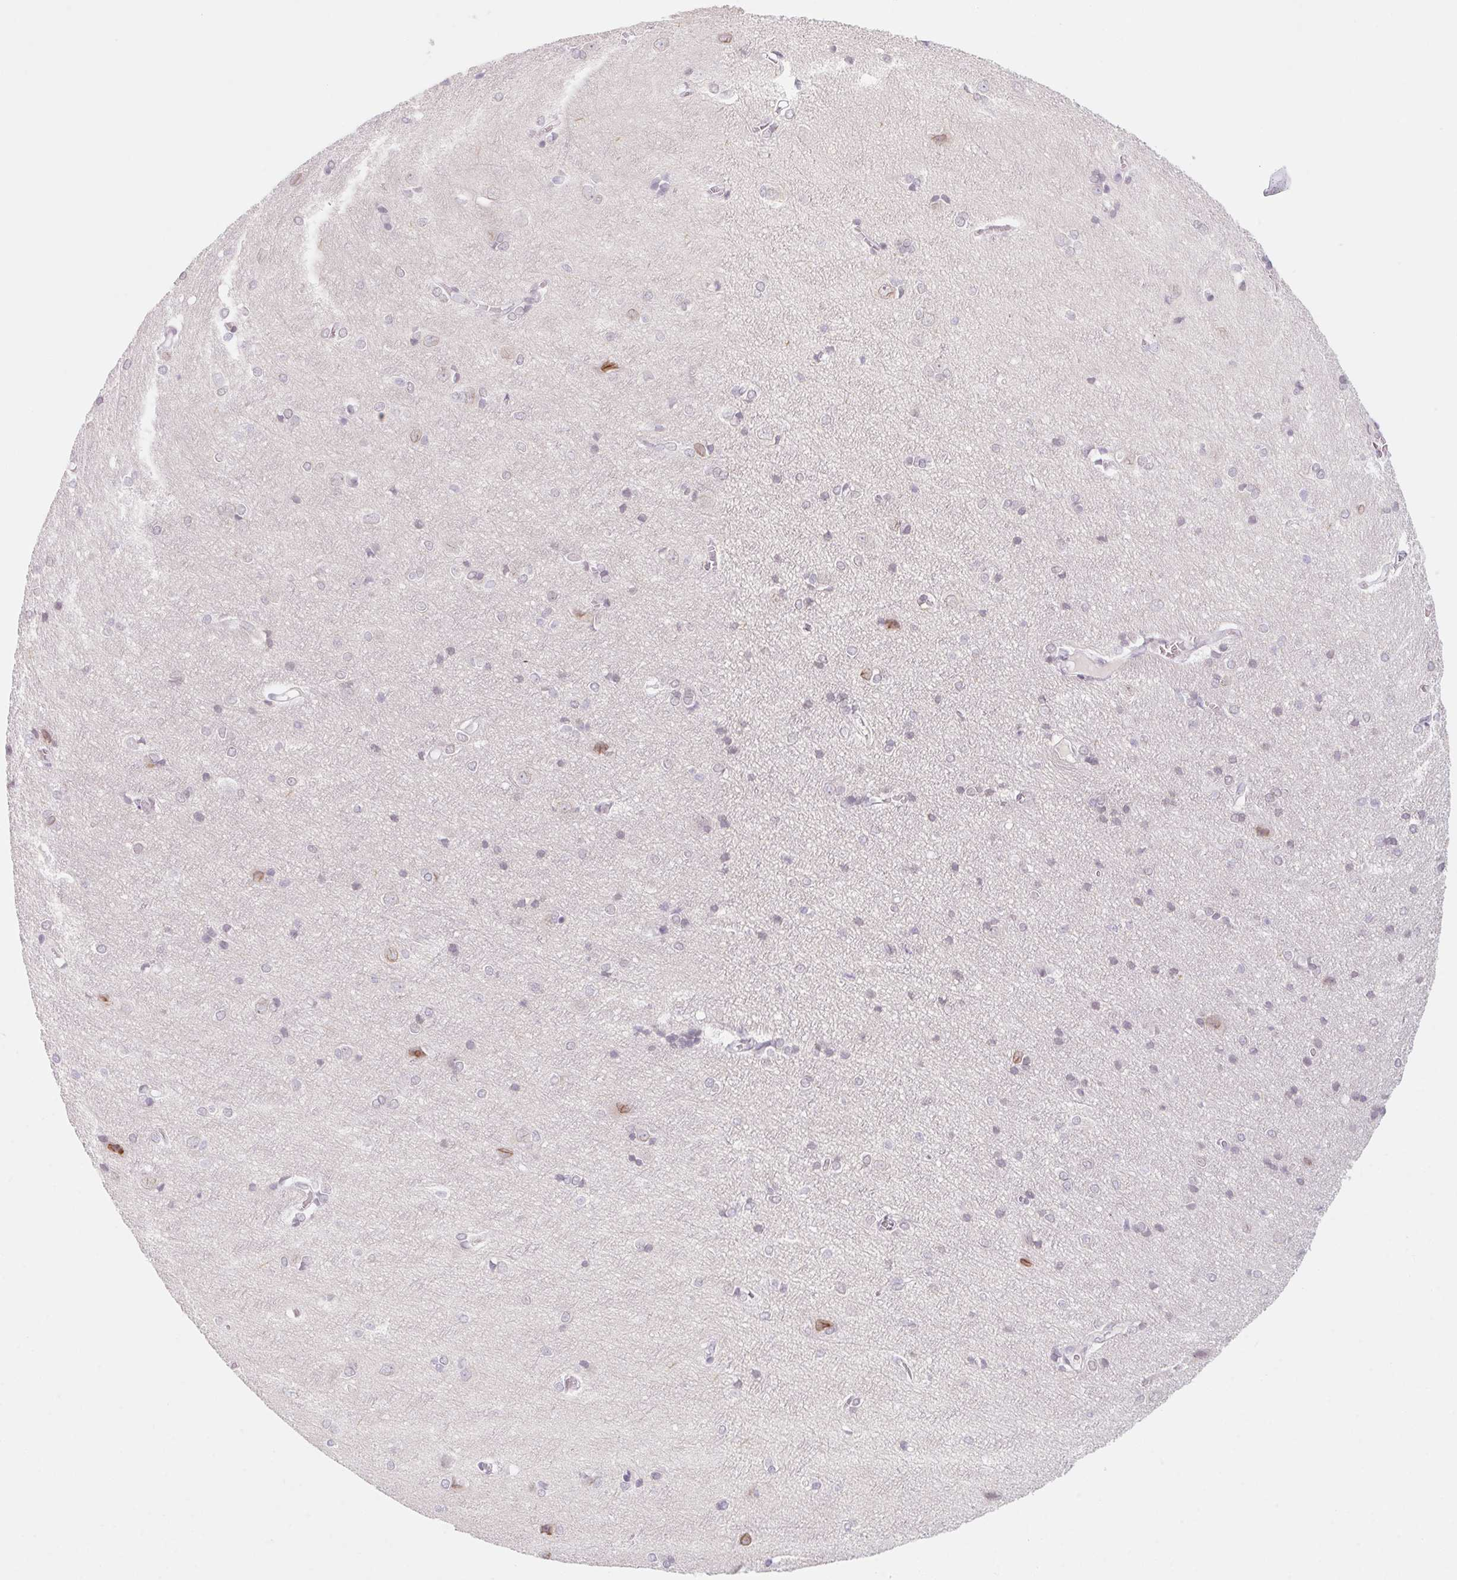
{"staining": {"intensity": "negative", "quantity": "none", "location": "none"}, "tissue": "cerebral cortex", "cell_type": "Endothelial cells", "image_type": "normal", "snomed": [{"axis": "morphology", "description": "Normal tissue, NOS"}, {"axis": "topography", "description": "Cerebral cortex"}], "caption": "Endothelial cells show no significant protein expression in benign cerebral cortex. Nuclei are stained in blue.", "gene": "KCNQ2", "patient": {"sex": "male", "age": 37}}